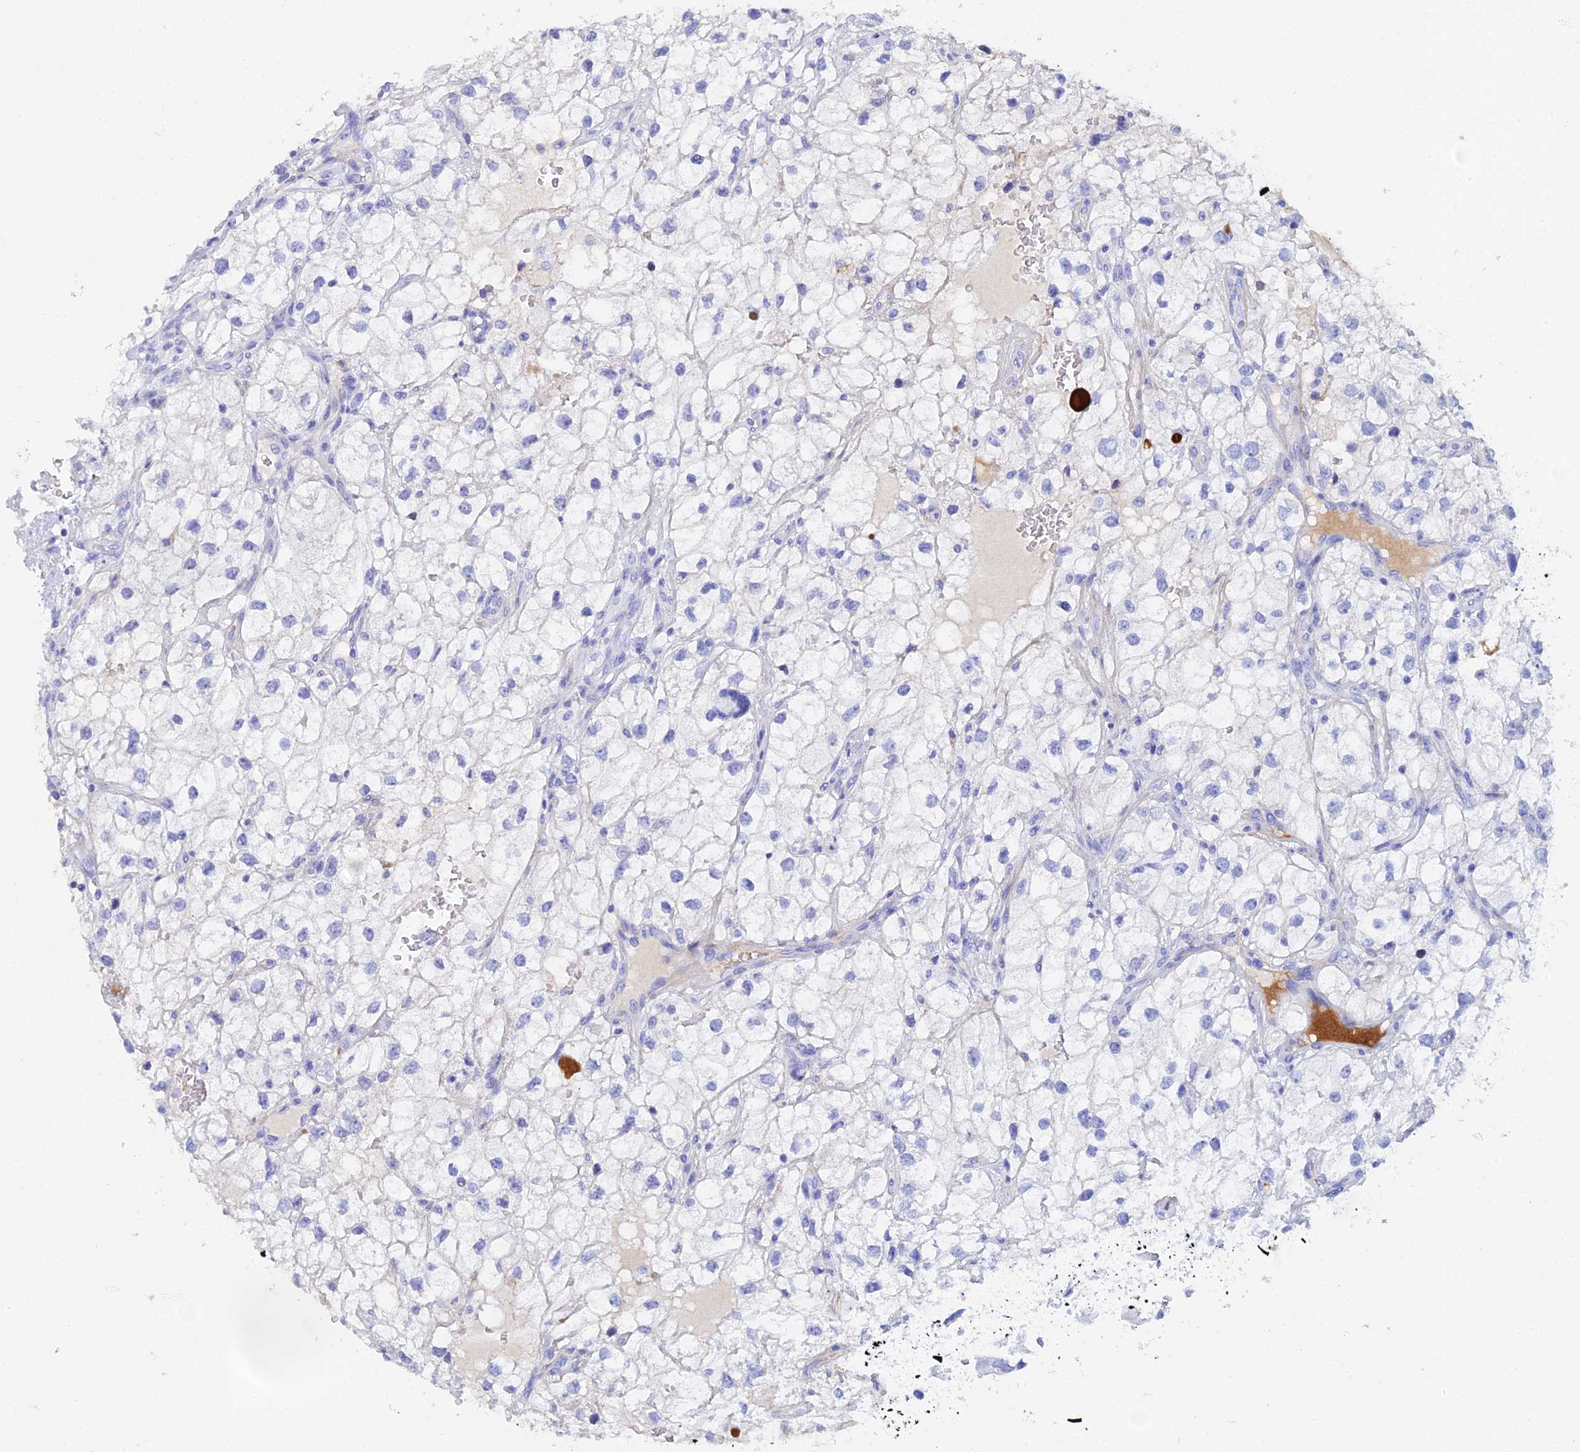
{"staining": {"intensity": "negative", "quantity": "none", "location": "none"}, "tissue": "renal cancer", "cell_type": "Tumor cells", "image_type": "cancer", "snomed": [{"axis": "morphology", "description": "Adenocarcinoma, NOS"}, {"axis": "topography", "description": "Kidney"}], "caption": "Immunohistochemical staining of renal adenocarcinoma exhibits no significant expression in tumor cells.", "gene": "CELA3A", "patient": {"sex": "male", "age": 59}}